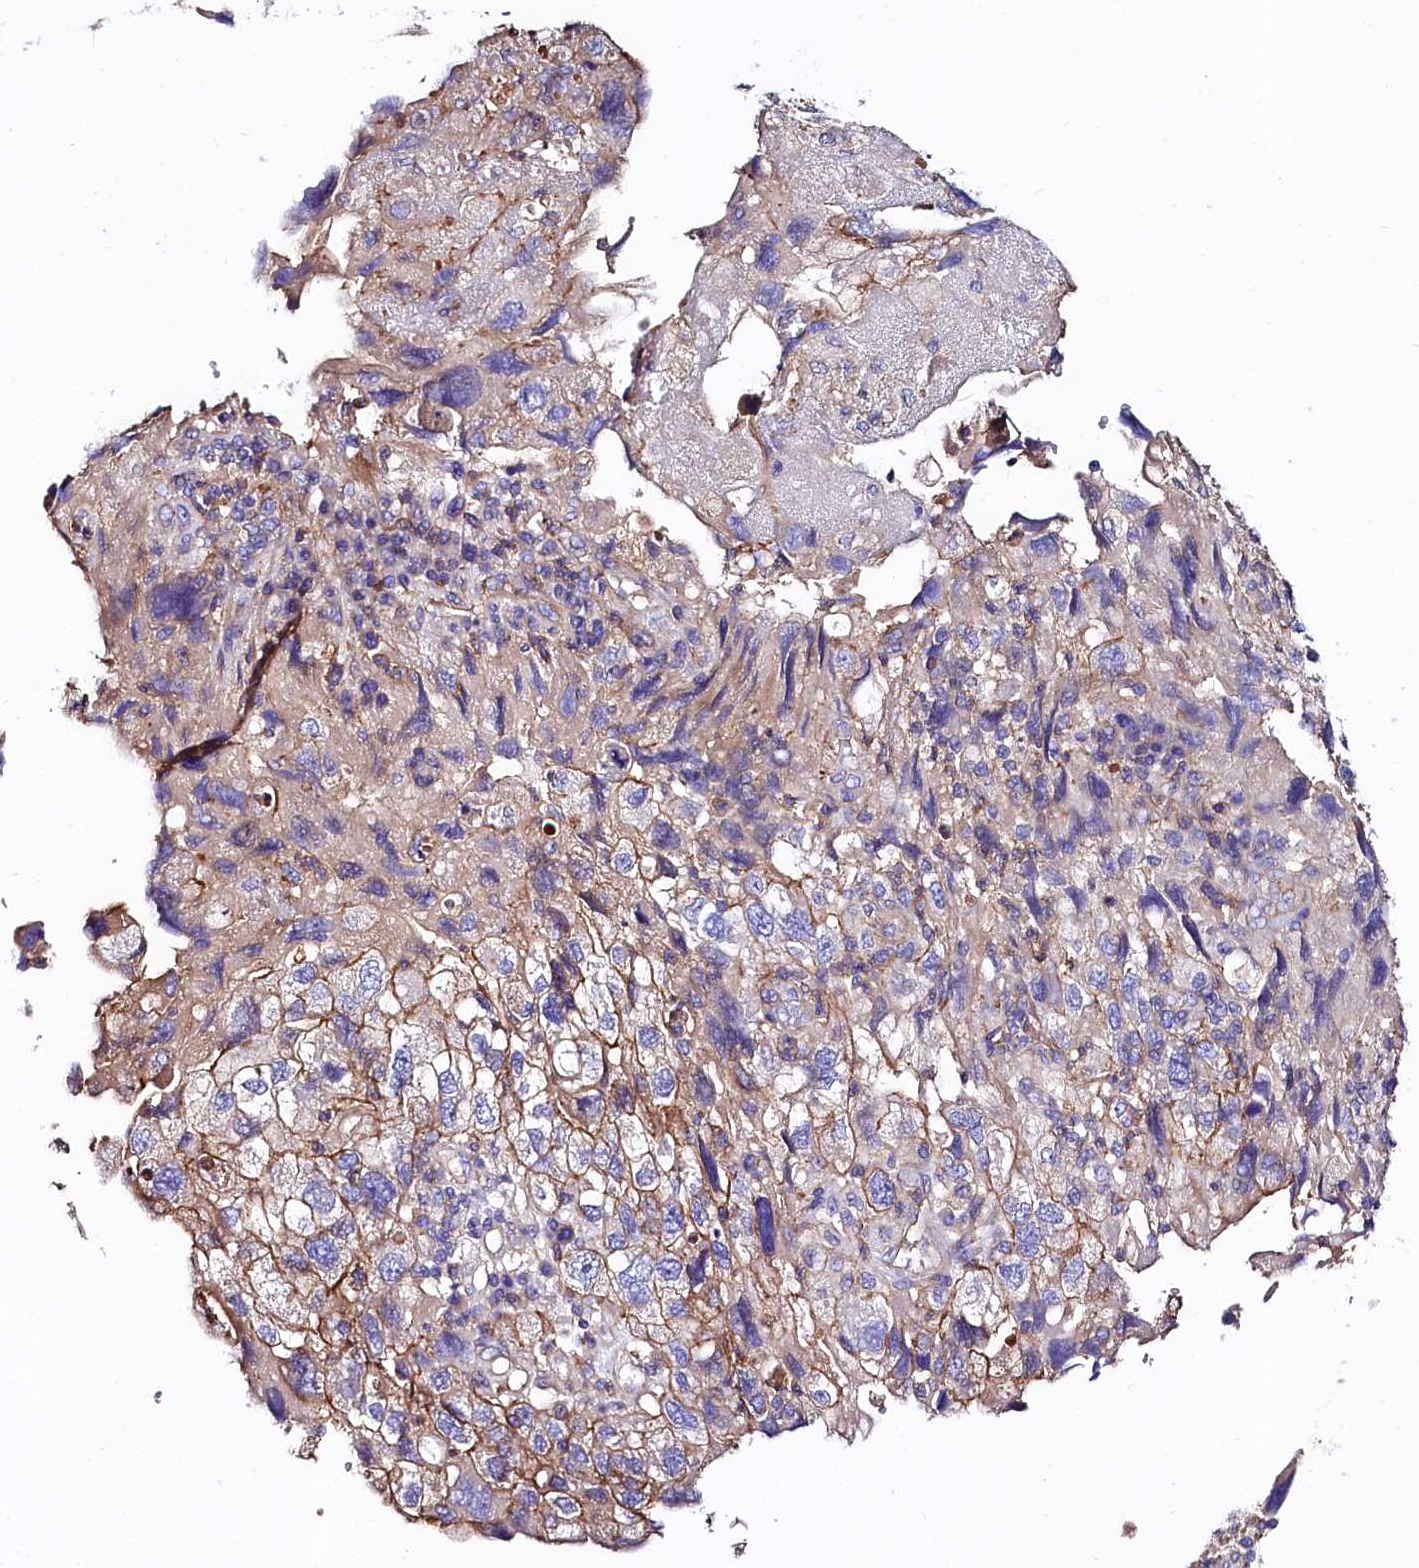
{"staining": {"intensity": "moderate", "quantity": "25%-75%", "location": "cytoplasmic/membranous"}, "tissue": "endometrial cancer", "cell_type": "Tumor cells", "image_type": "cancer", "snomed": [{"axis": "morphology", "description": "Adenocarcinoma, NOS"}, {"axis": "topography", "description": "Endometrium"}], "caption": "Tumor cells demonstrate medium levels of moderate cytoplasmic/membranous positivity in about 25%-75% of cells in human endometrial adenocarcinoma.", "gene": "FCHSD2", "patient": {"sex": "female", "age": 49}}